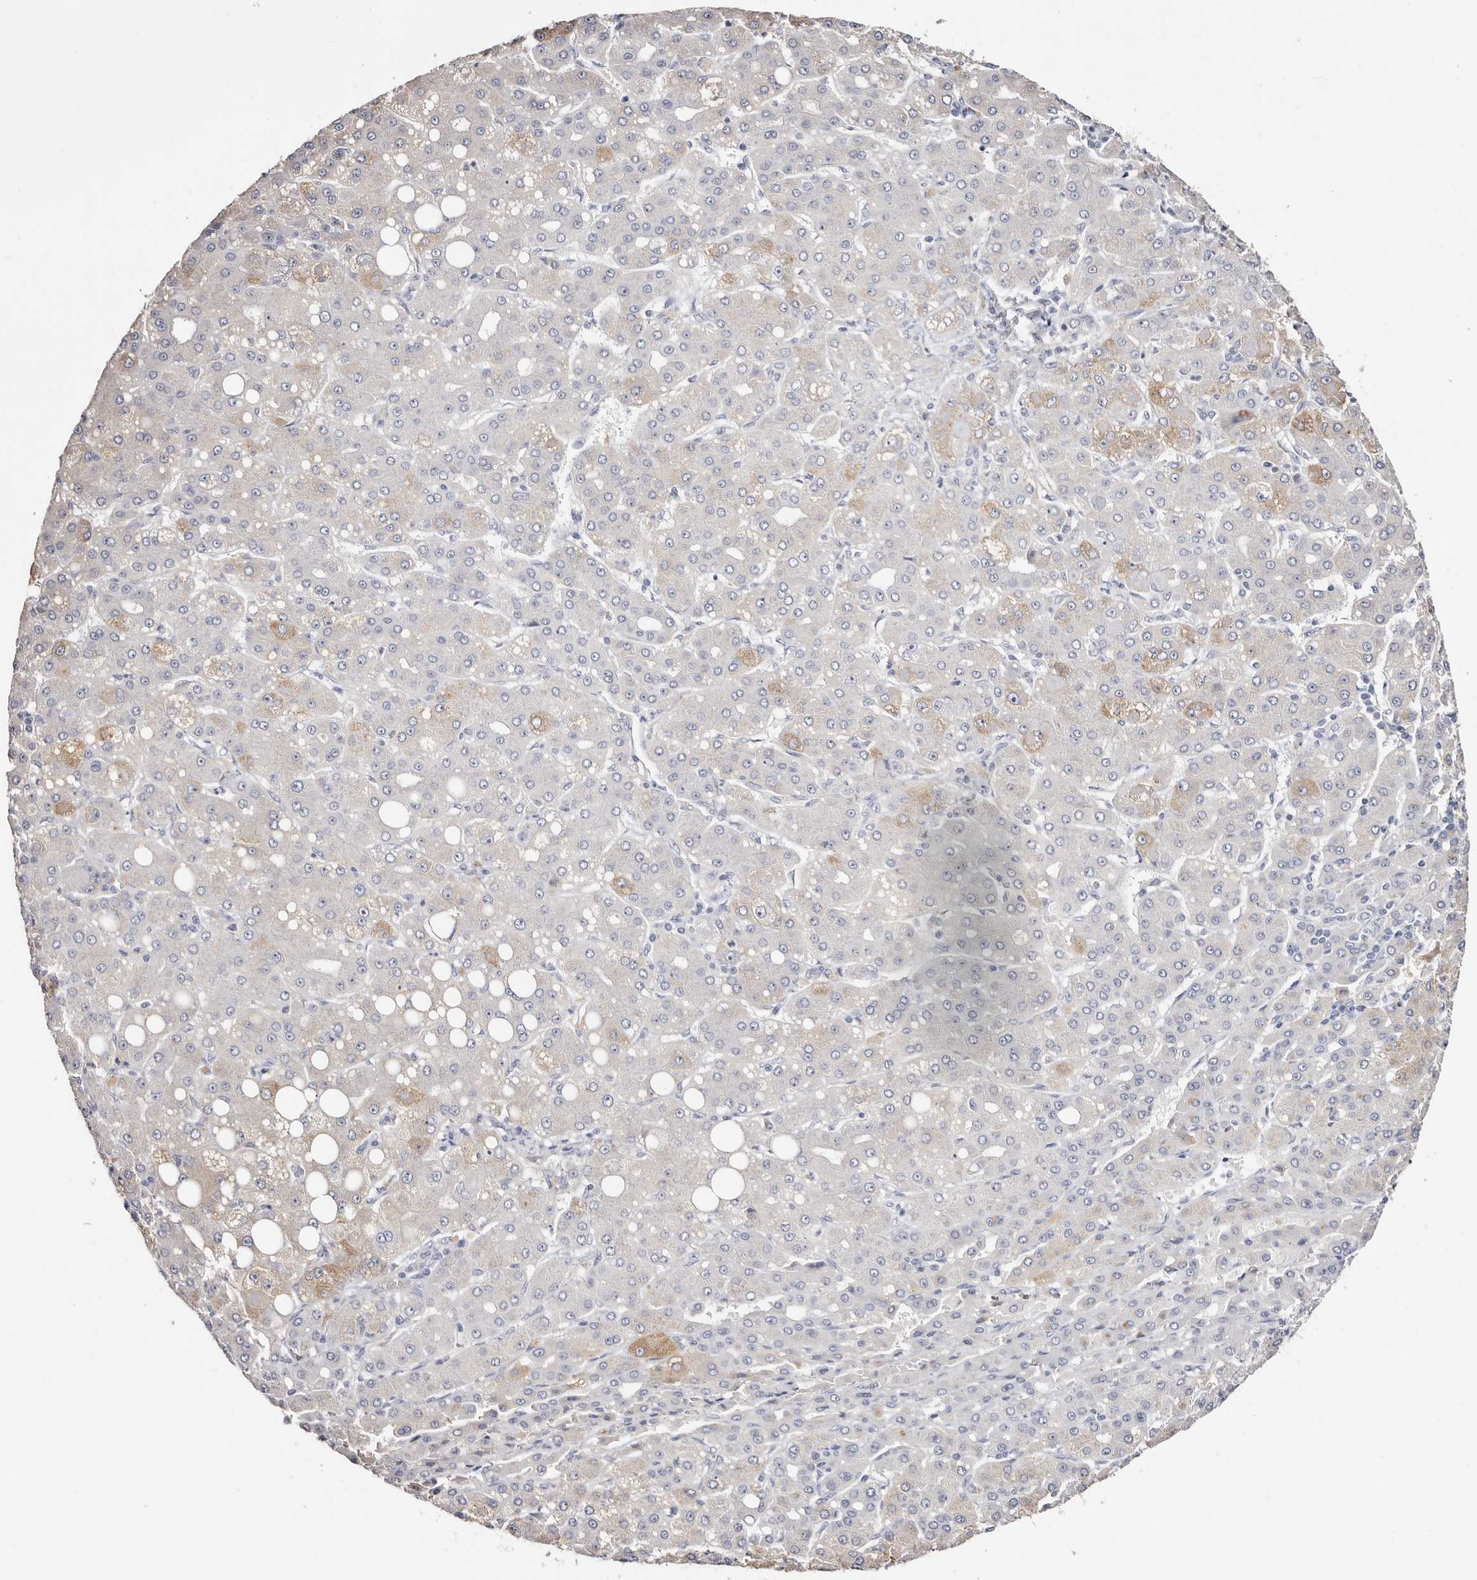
{"staining": {"intensity": "weak", "quantity": "<25%", "location": "cytoplasmic/membranous"}, "tissue": "liver cancer", "cell_type": "Tumor cells", "image_type": "cancer", "snomed": [{"axis": "morphology", "description": "Carcinoma, Hepatocellular, NOS"}, {"axis": "topography", "description": "Liver"}], "caption": "A high-resolution photomicrograph shows immunohistochemistry (IHC) staining of liver cancer (hepatocellular carcinoma), which reveals no significant positivity in tumor cells. (DAB IHC with hematoxylin counter stain).", "gene": "AKNAD1", "patient": {"sex": "male", "age": 65}}